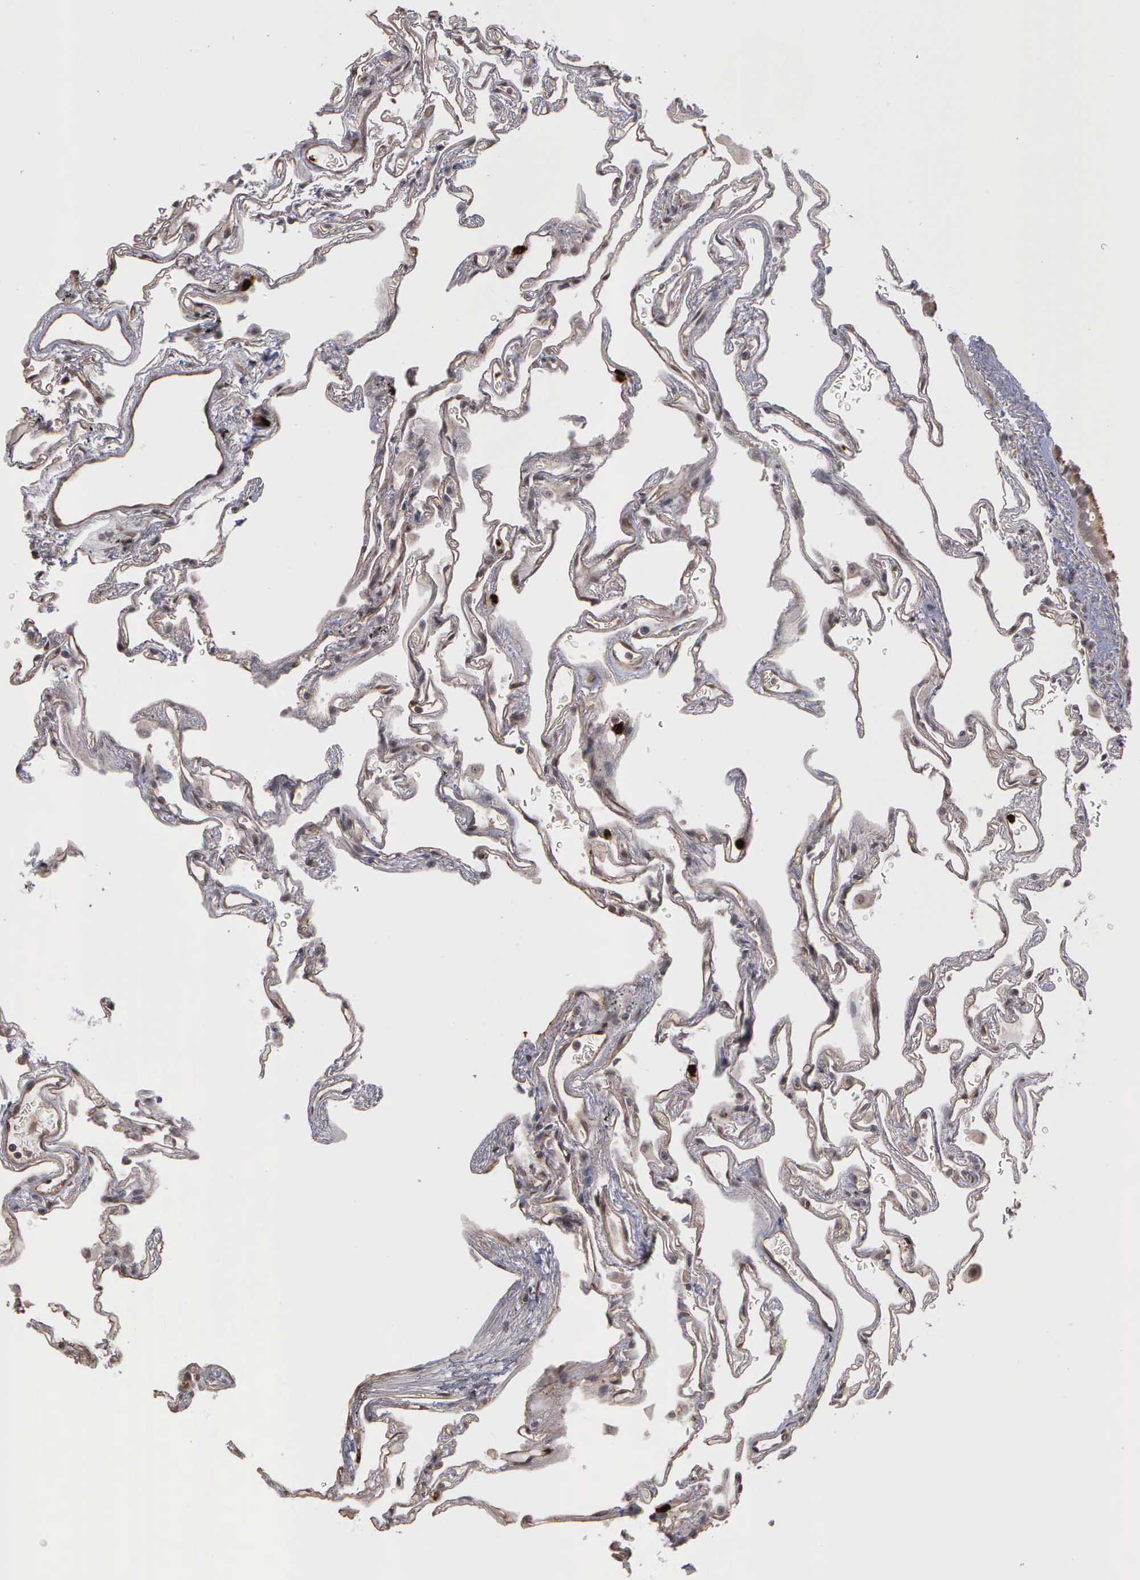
{"staining": {"intensity": "negative", "quantity": "none", "location": "none"}, "tissue": "lung", "cell_type": "Alveolar cells", "image_type": "normal", "snomed": [{"axis": "morphology", "description": "Normal tissue, NOS"}, {"axis": "morphology", "description": "Inflammation, NOS"}, {"axis": "topography", "description": "Lung"}], "caption": "The micrograph shows no staining of alveolar cells in benign lung. (DAB (3,3'-diaminobenzidine) immunohistochemistry (IHC) visualized using brightfield microscopy, high magnification).", "gene": "MMP9", "patient": {"sex": "male", "age": 69}}